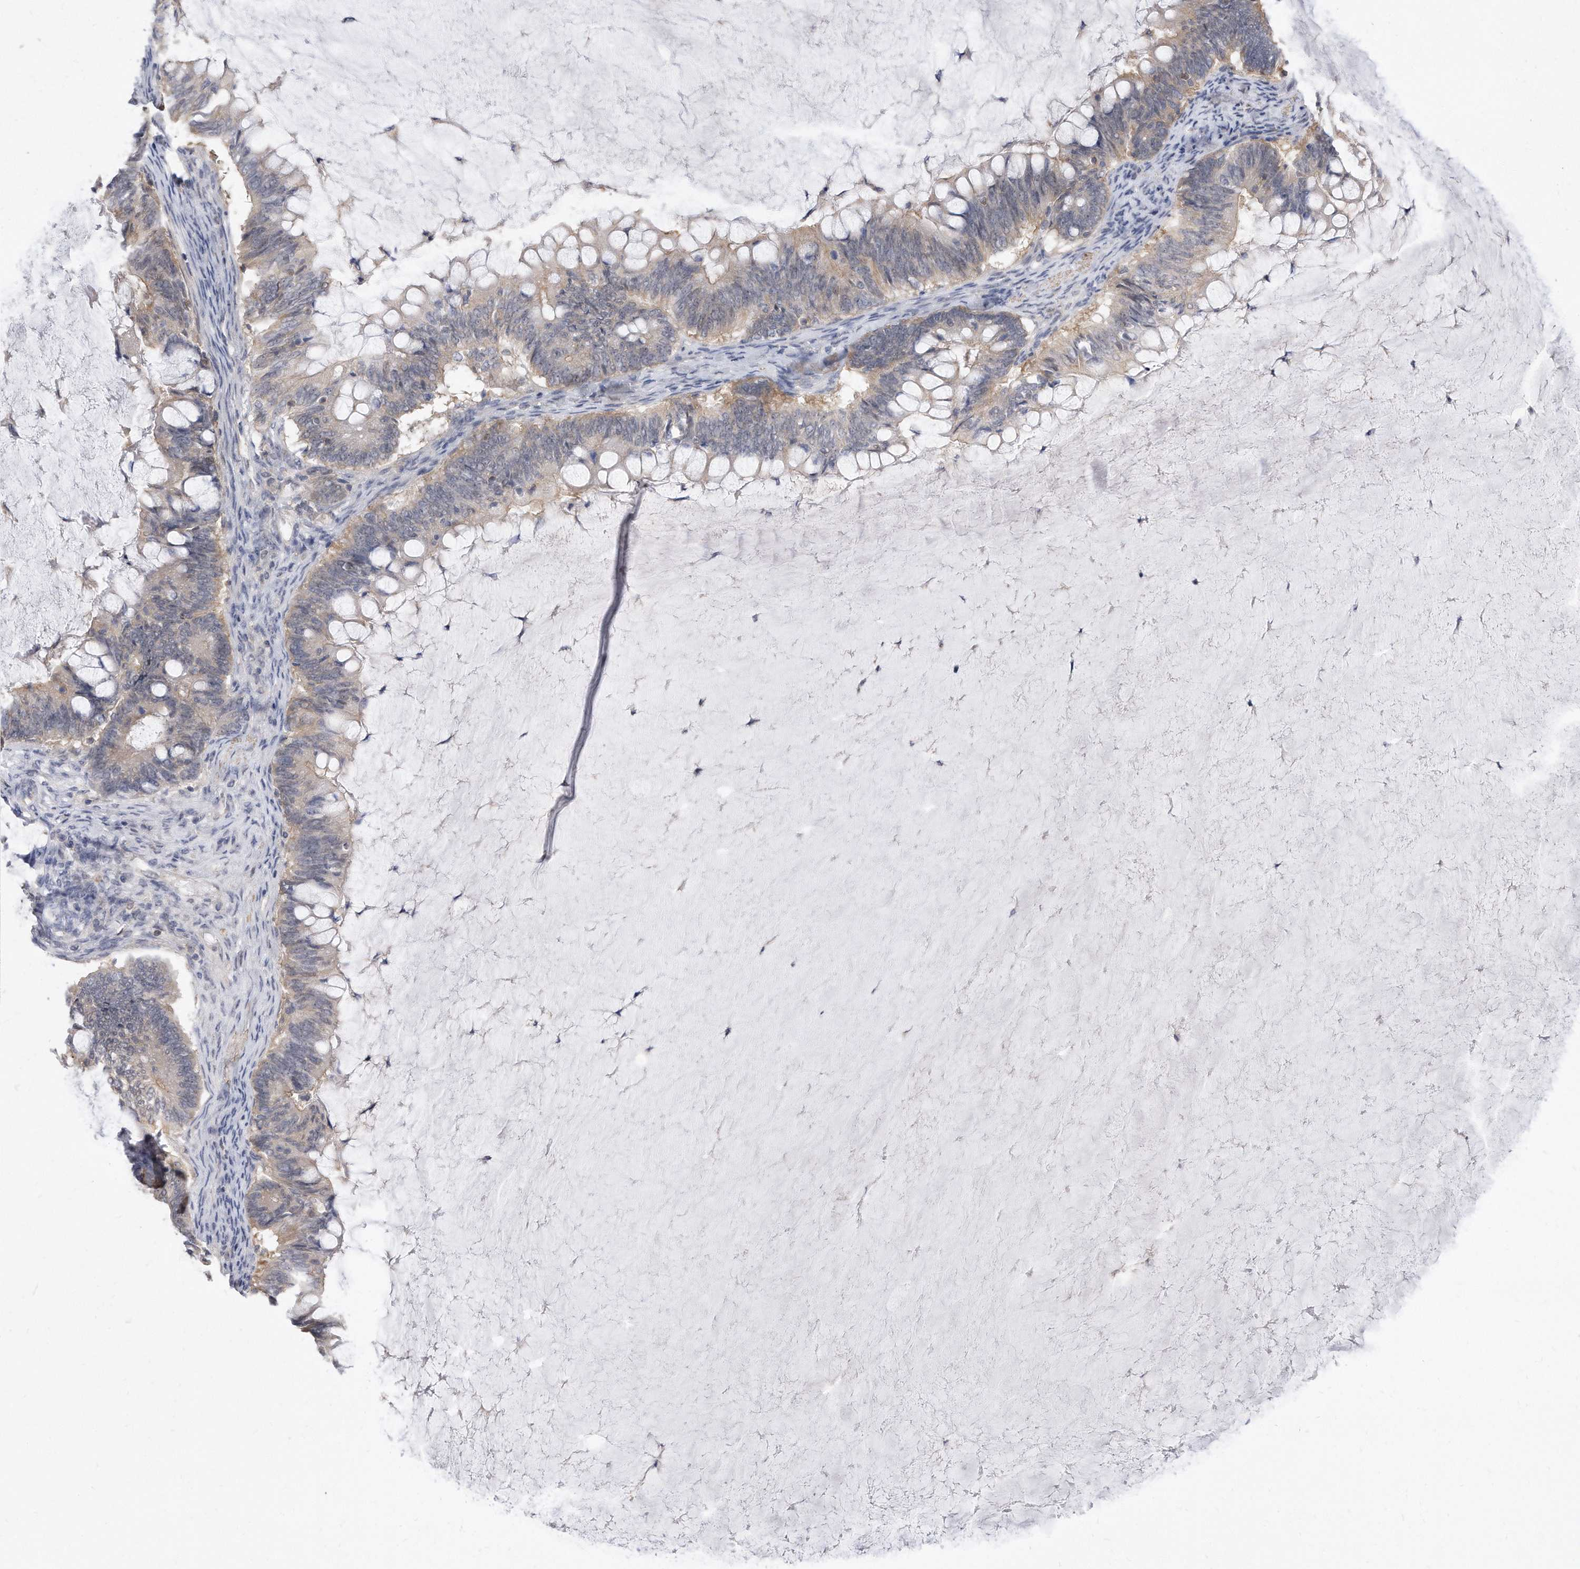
{"staining": {"intensity": "weak", "quantity": "25%-75%", "location": "cytoplasmic/membranous"}, "tissue": "ovarian cancer", "cell_type": "Tumor cells", "image_type": "cancer", "snomed": [{"axis": "morphology", "description": "Cystadenocarcinoma, mucinous, NOS"}, {"axis": "topography", "description": "Ovary"}], "caption": "Immunohistochemistry histopathology image of ovarian cancer (mucinous cystadenocarcinoma) stained for a protein (brown), which demonstrates low levels of weak cytoplasmic/membranous expression in about 25%-75% of tumor cells.", "gene": "TCP1", "patient": {"sex": "female", "age": 61}}